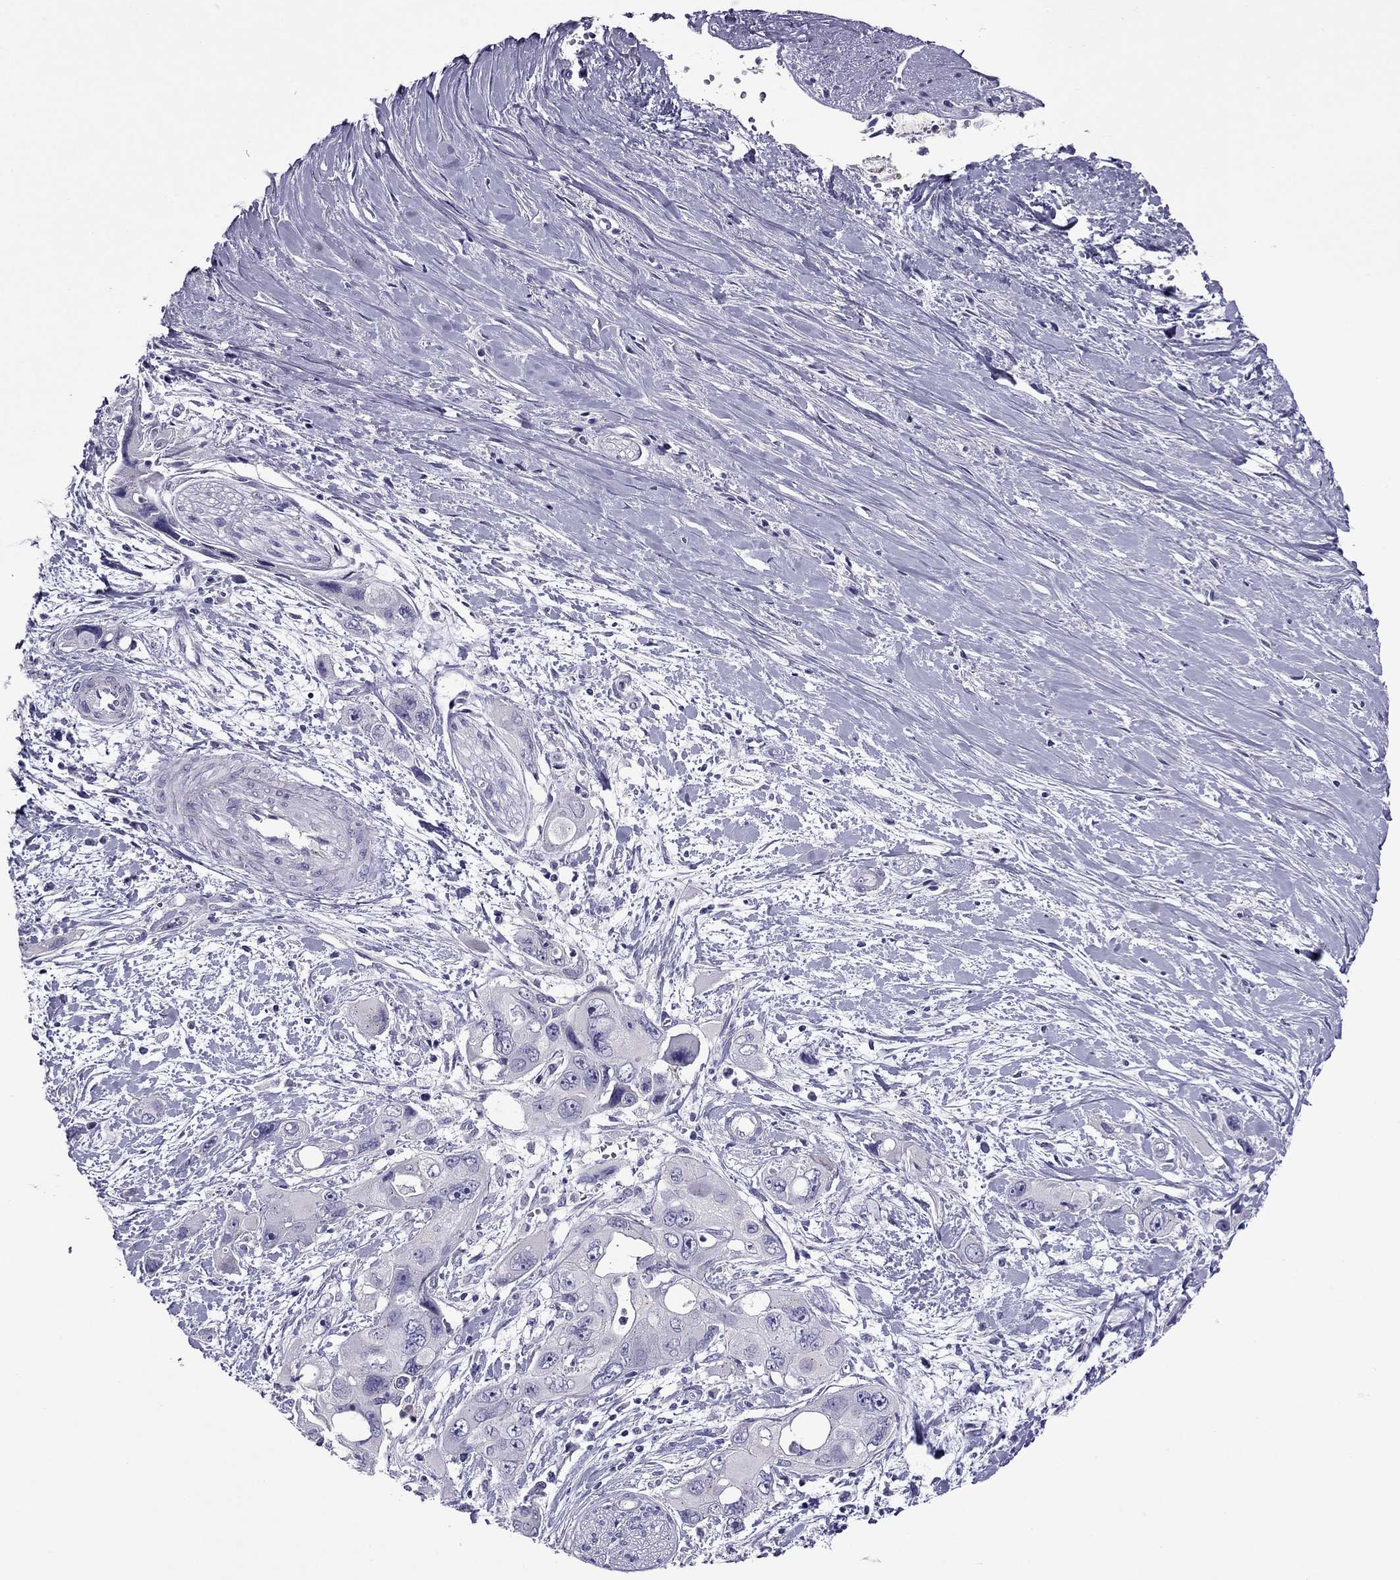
{"staining": {"intensity": "negative", "quantity": "none", "location": "none"}, "tissue": "pancreatic cancer", "cell_type": "Tumor cells", "image_type": "cancer", "snomed": [{"axis": "morphology", "description": "Adenocarcinoma, NOS"}, {"axis": "topography", "description": "Pancreas"}], "caption": "A high-resolution micrograph shows immunohistochemistry (IHC) staining of adenocarcinoma (pancreatic), which demonstrates no significant positivity in tumor cells.", "gene": "MYBPH", "patient": {"sex": "male", "age": 47}}